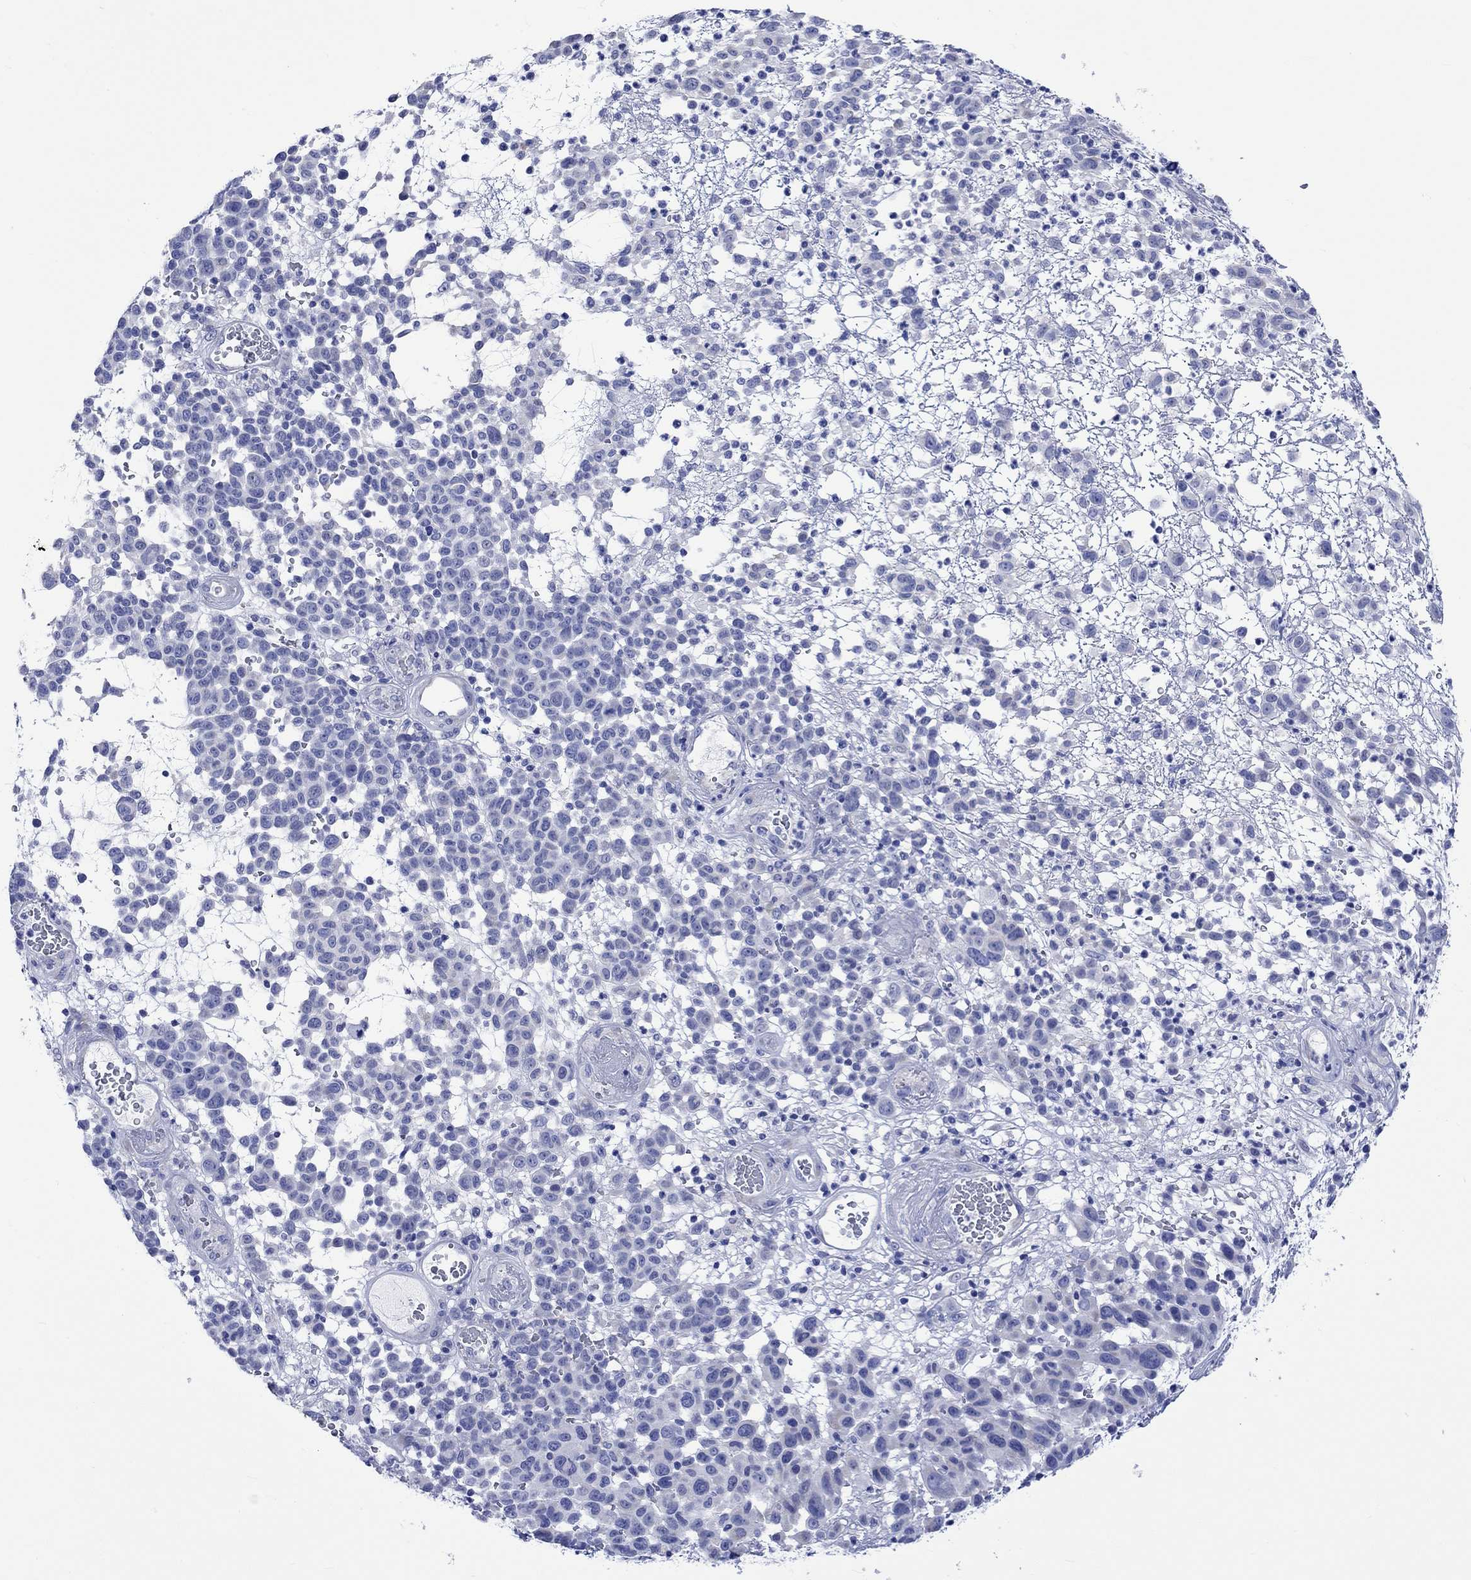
{"staining": {"intensity": "negative", "quantity": "none", "location": "none"}, "tissue": "melanoma", "cell_type": "Tumor cells", "image_type": "cancer", "snomed": [{"axis": "morphology", "description": "Malignant melanoma, NOS"}, {"axis": "topography", "description": "Skin"}], "caption": "The micrograph shows no significant expression in tumor cells of malignant melanoma.", "gene": "HARBI1", "patient": {"sex": "male", "age": 59}}